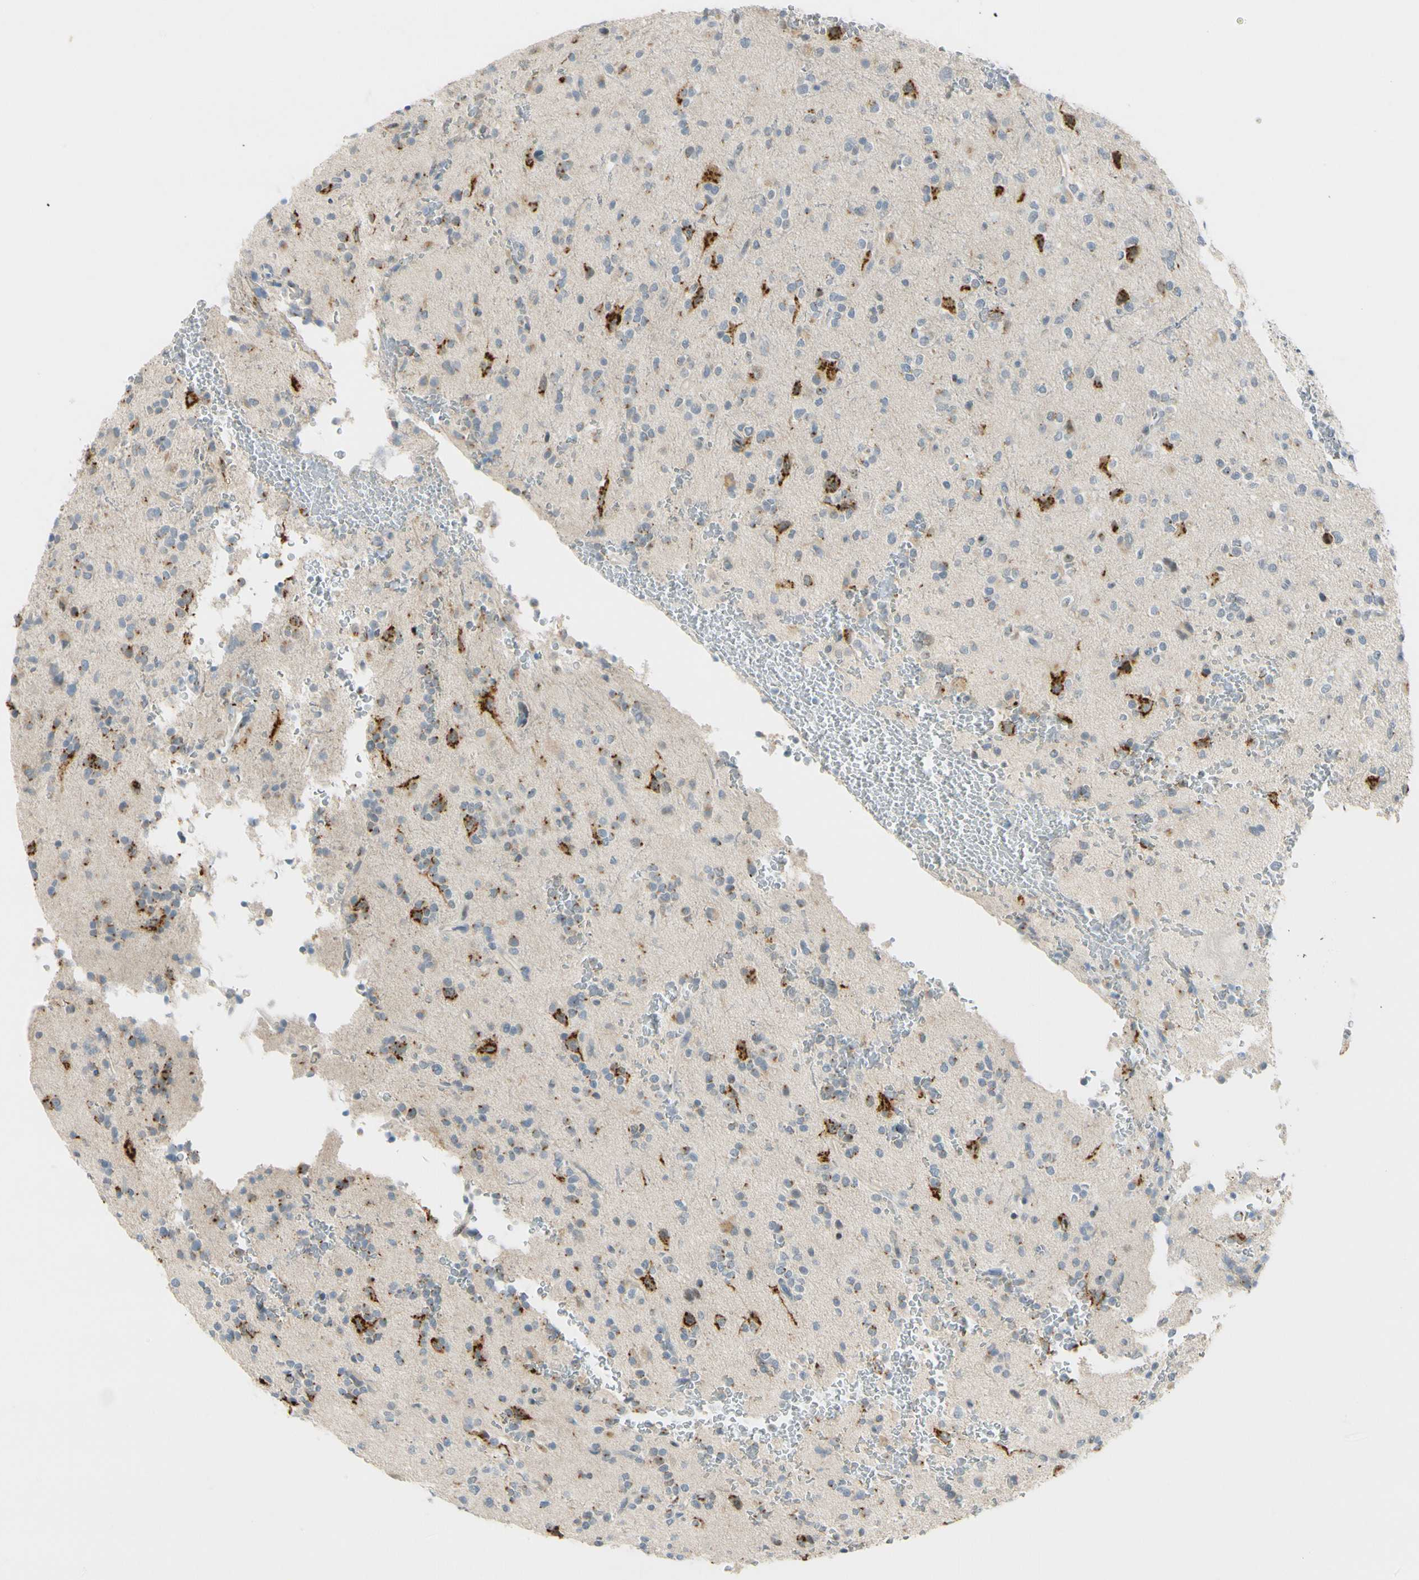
{"staining": {"intensity": "strong", "quantity": "<25%", "location": "cytoplasmic/membranous"}, "tissue": "glioma", "cell_type": "Tumor cells", "image_type": "cancer", "snomed": [{"axis": "morphology", "description": "Glioma, malignant, High grade"}, {"axis": "topography", "description": "Brain"}], "caption": "Immunohistochemistry of human malignant glioma (high-grade) shows medium levels of strong cytoplasmic/membranous expression in about <25% of tumor cells.", "gene": "B4GALNT1", "patient": {"sex": "male", "age": 47}}